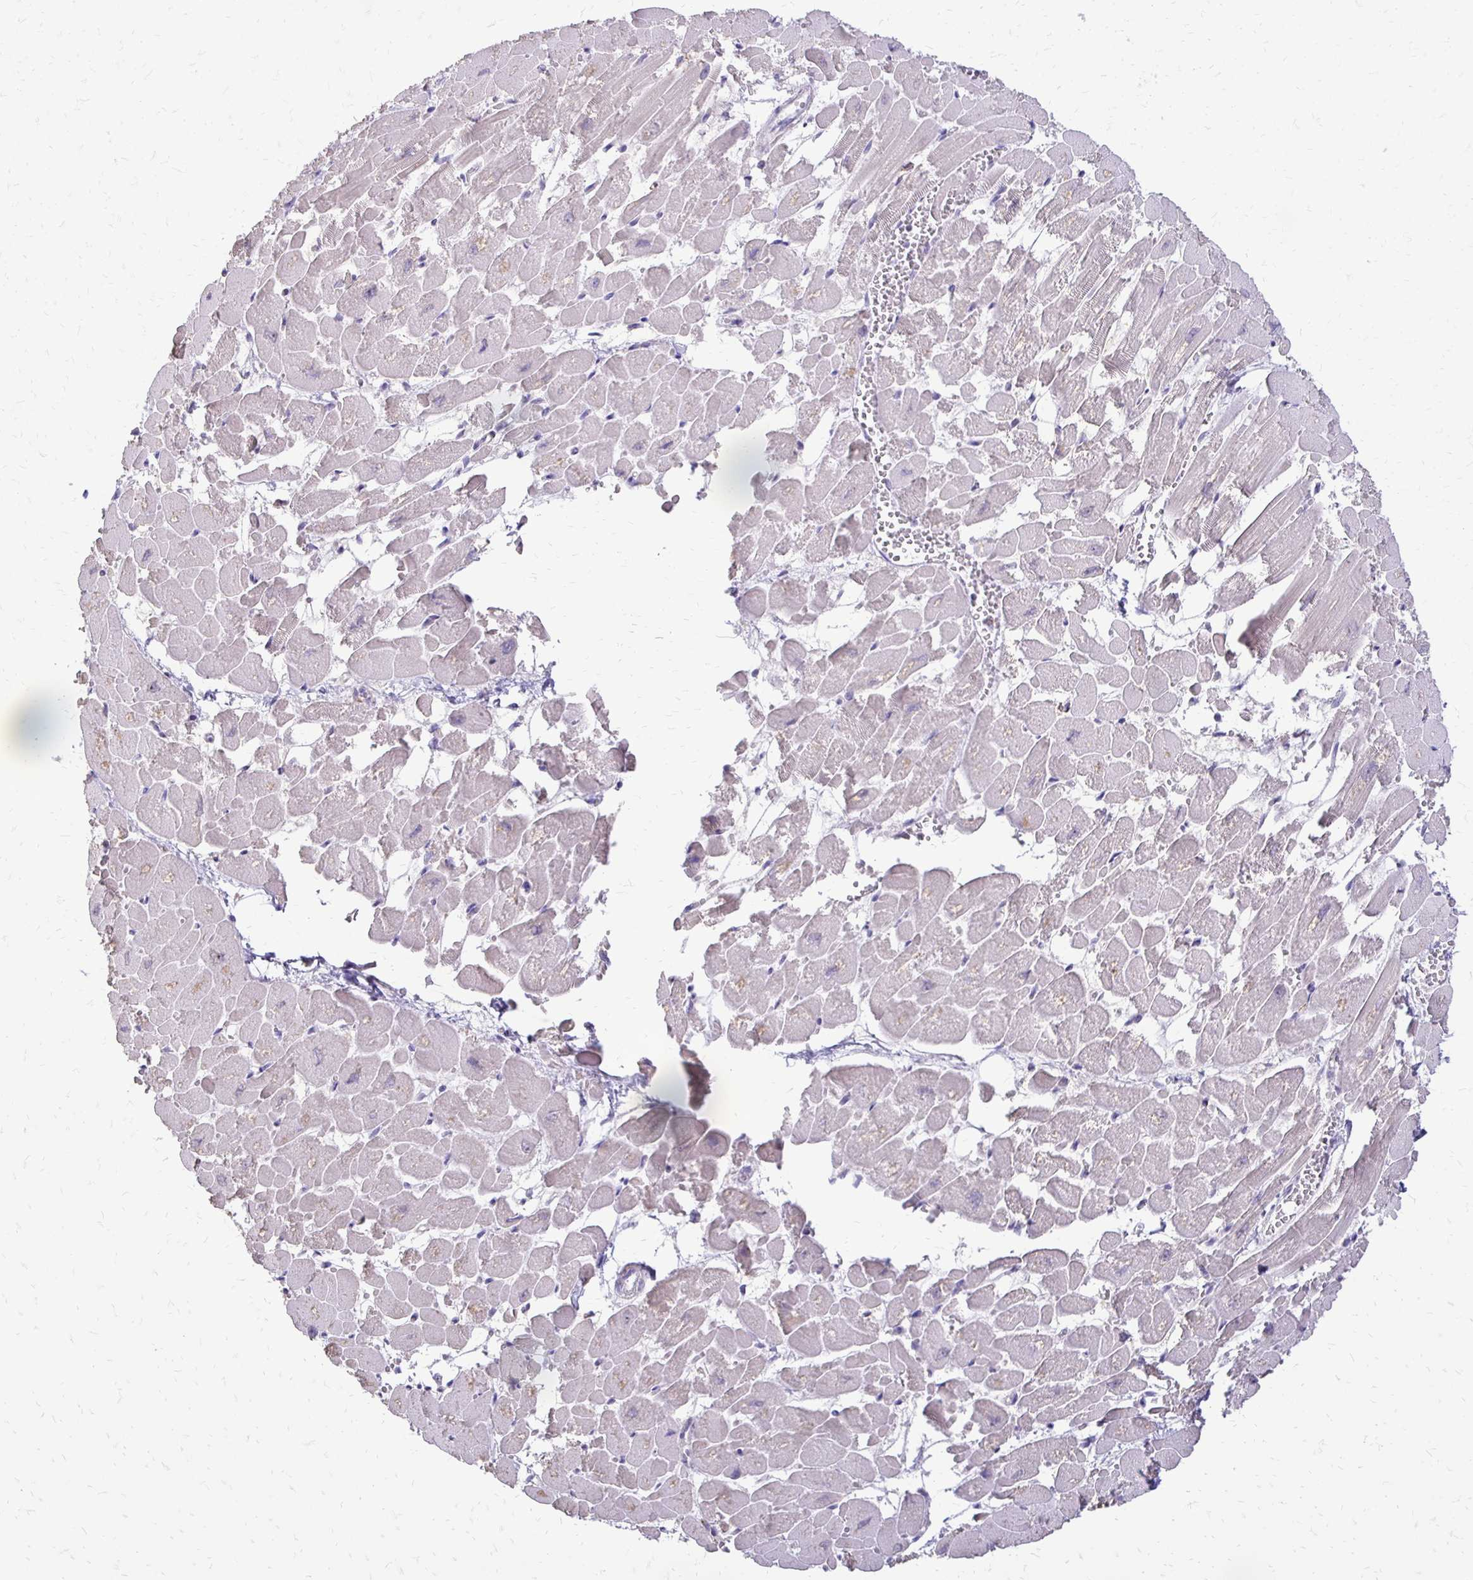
{"staining": {"intensity": "moderate", "quantity": "<25%", "location": "nuclear"}, "tissue": "heart muscle", "cell_type": "Cardiomyocytes", "image_type": "normal", "snomed": [{"axis": "morphology", "description": "Normal tissue, NOS"}, {"axis": "topography", "description": "Heart"}], "caption": "Brown immunohistochemical staining in normal human heart muscle shows moderate nuclear expression in about <25% of cardiomyocytes. (IHC, brightfield microscopy, high magnification).", "gene": "ALPG", "patient": {"sex": "female", "age": 52}}